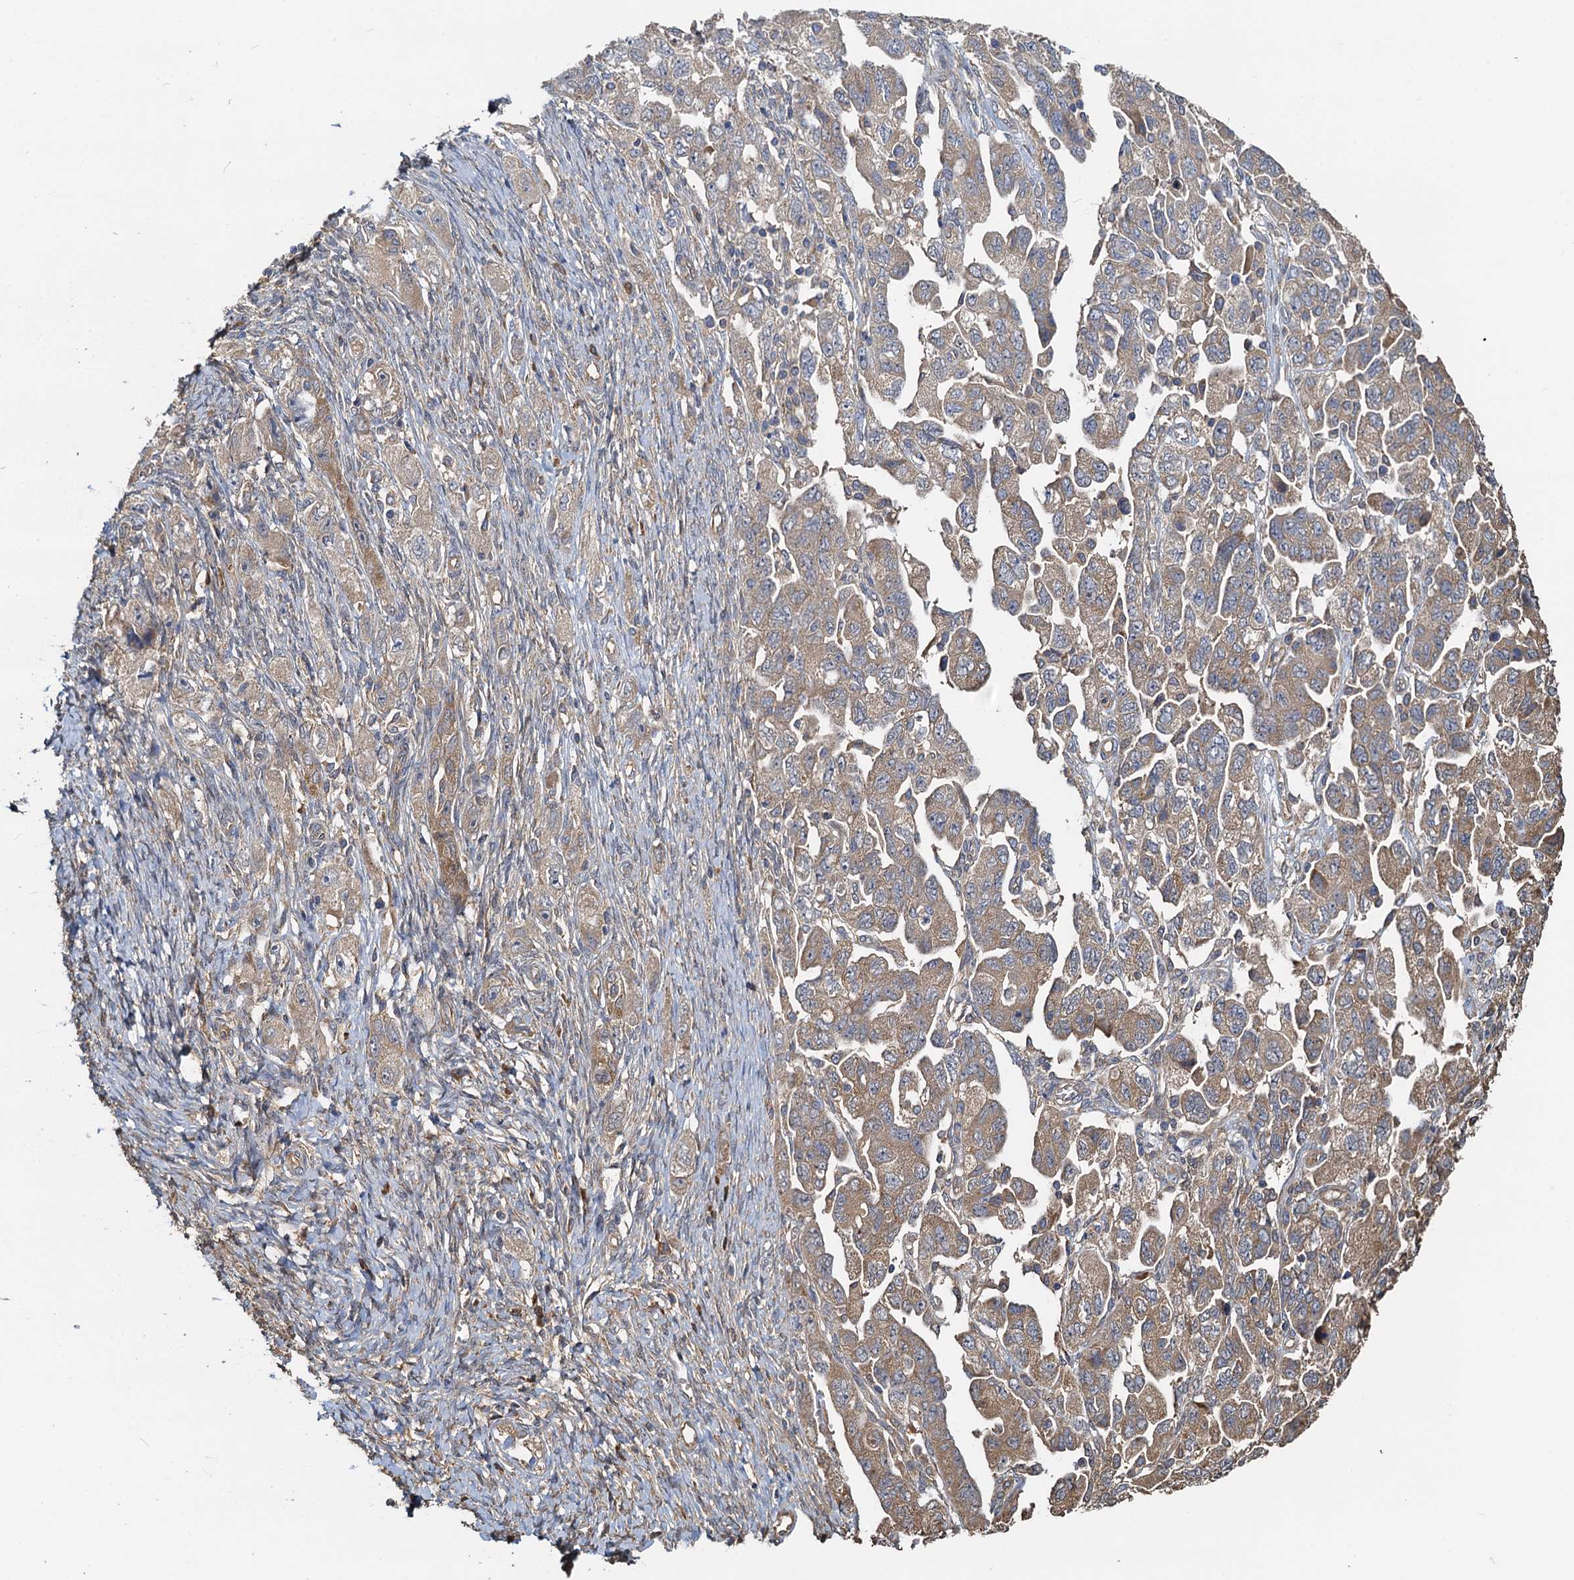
{"staining": {"intensity": "weak", "quantity": ">75%", "location": "cytoplasmic/membranous"}, "tissue": "ovarian cancer", "cell_type": "Tumor cells", "image_type": "cancer", "snomed": [{"axis": "morphology", "description": "Carcinoma, NOS"}, {"axis": "morphology", "description": "Cystadenocarcinoma, serous, NOS"}, {"axis": "topography", "description": "Ovary"}], "caption": "Ovarian cancer (carcinoma) was stained to show a protein in brown. There is low levels of weak cytoplasmic/membranous staining in about >75% of tumor cells.", "gene": "HYI", "patient": {"sex": "female", "age": 69}}